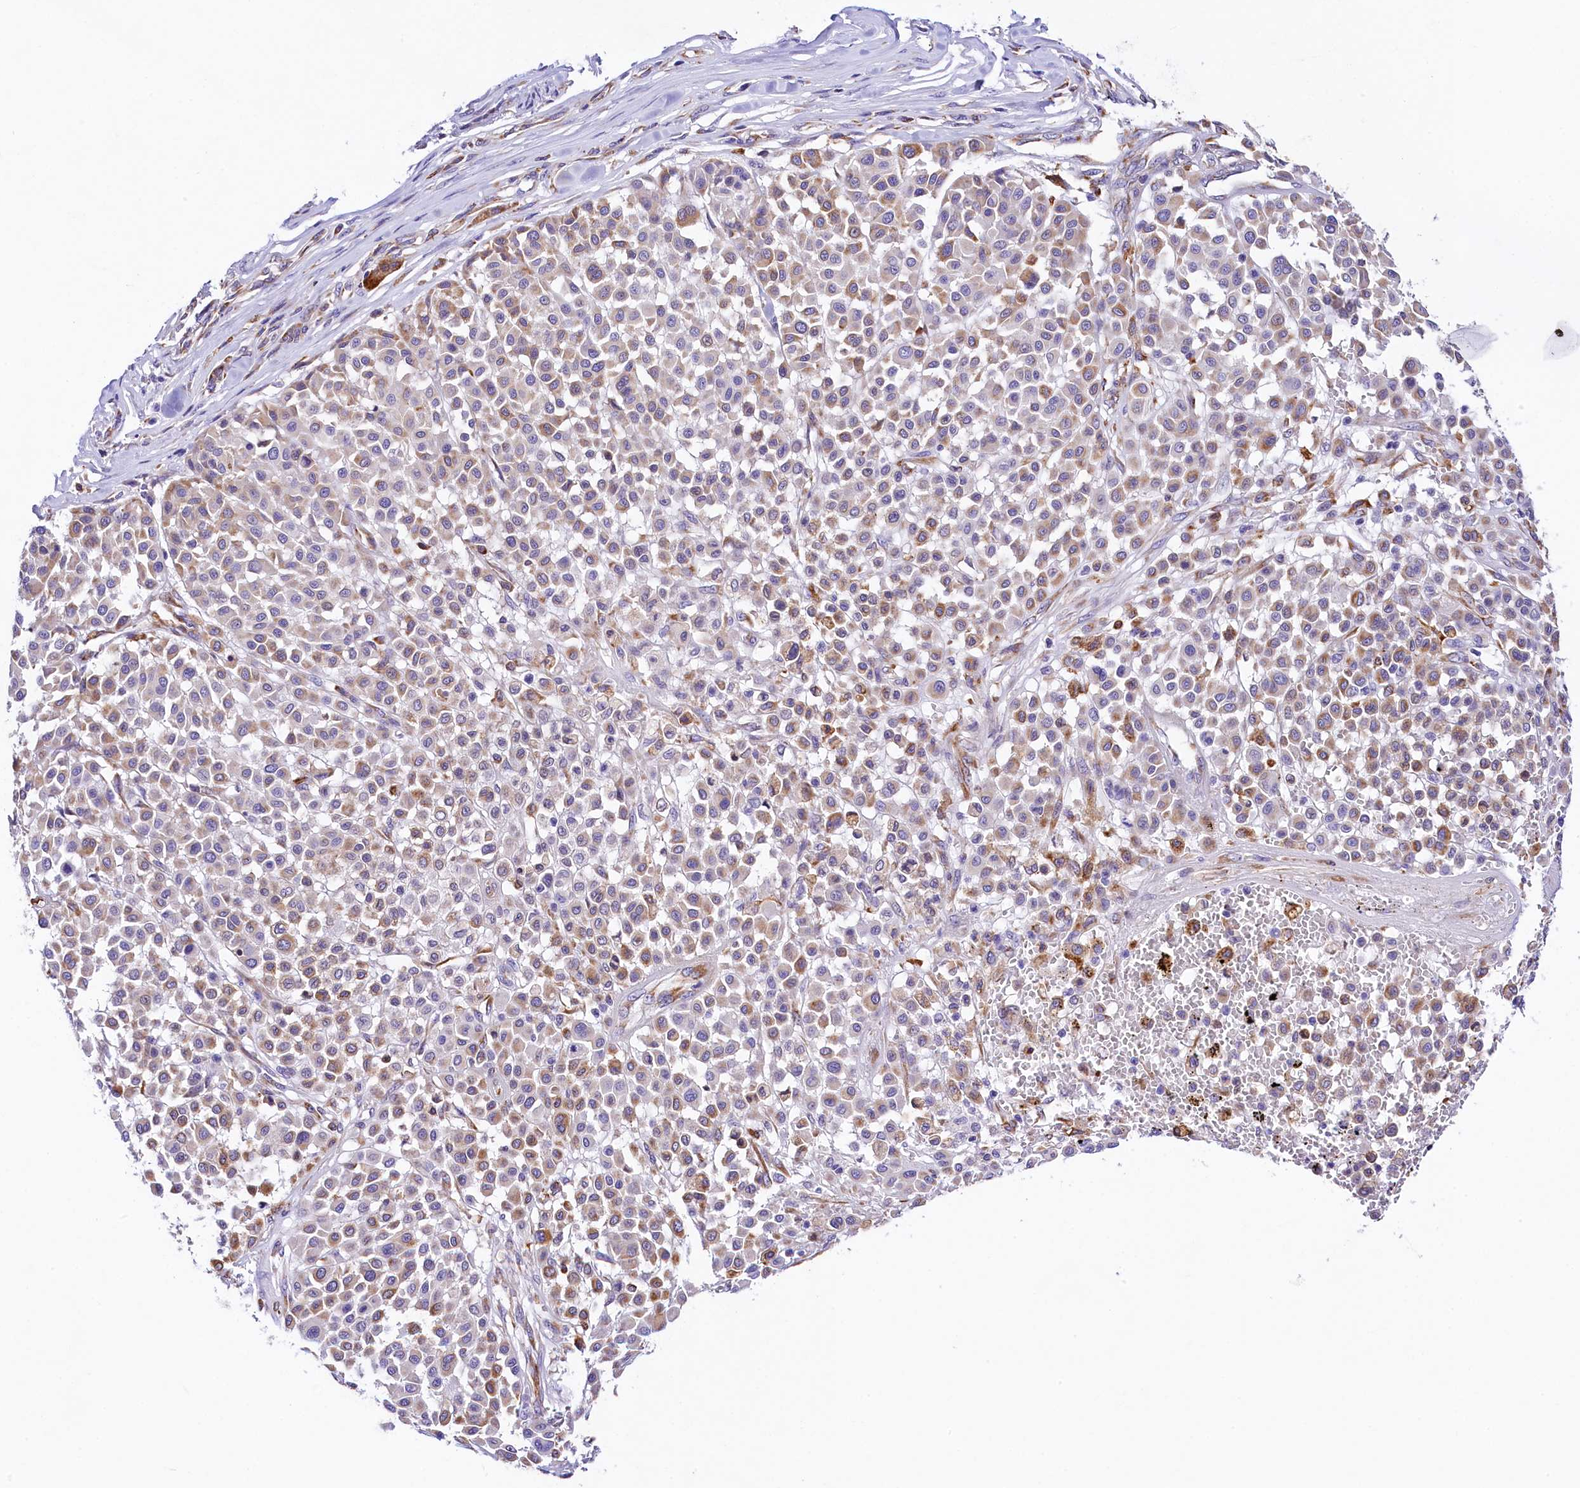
{"staining": {"intensity": "weak", "quantity": "25%-75%", "location": "cytoplasmic/membranous"}, "tissue": "melanoma", "cell_type": "Tumor cells", "image_type": "cancer", "snomed": [{"axis": "morphology", "description": "Malignant melanoma, Metastatic site"}, {"axis": "topography", "description": "Soft tissue"}], "caption": "The image displays staining of malignant melanoma (metastatic site), revealing weak cytoplasmic/membranous protein staining (brown color) within tumor cells.", "gene": "ITGA1", "patient": {"sex": "male", "age": 41}}